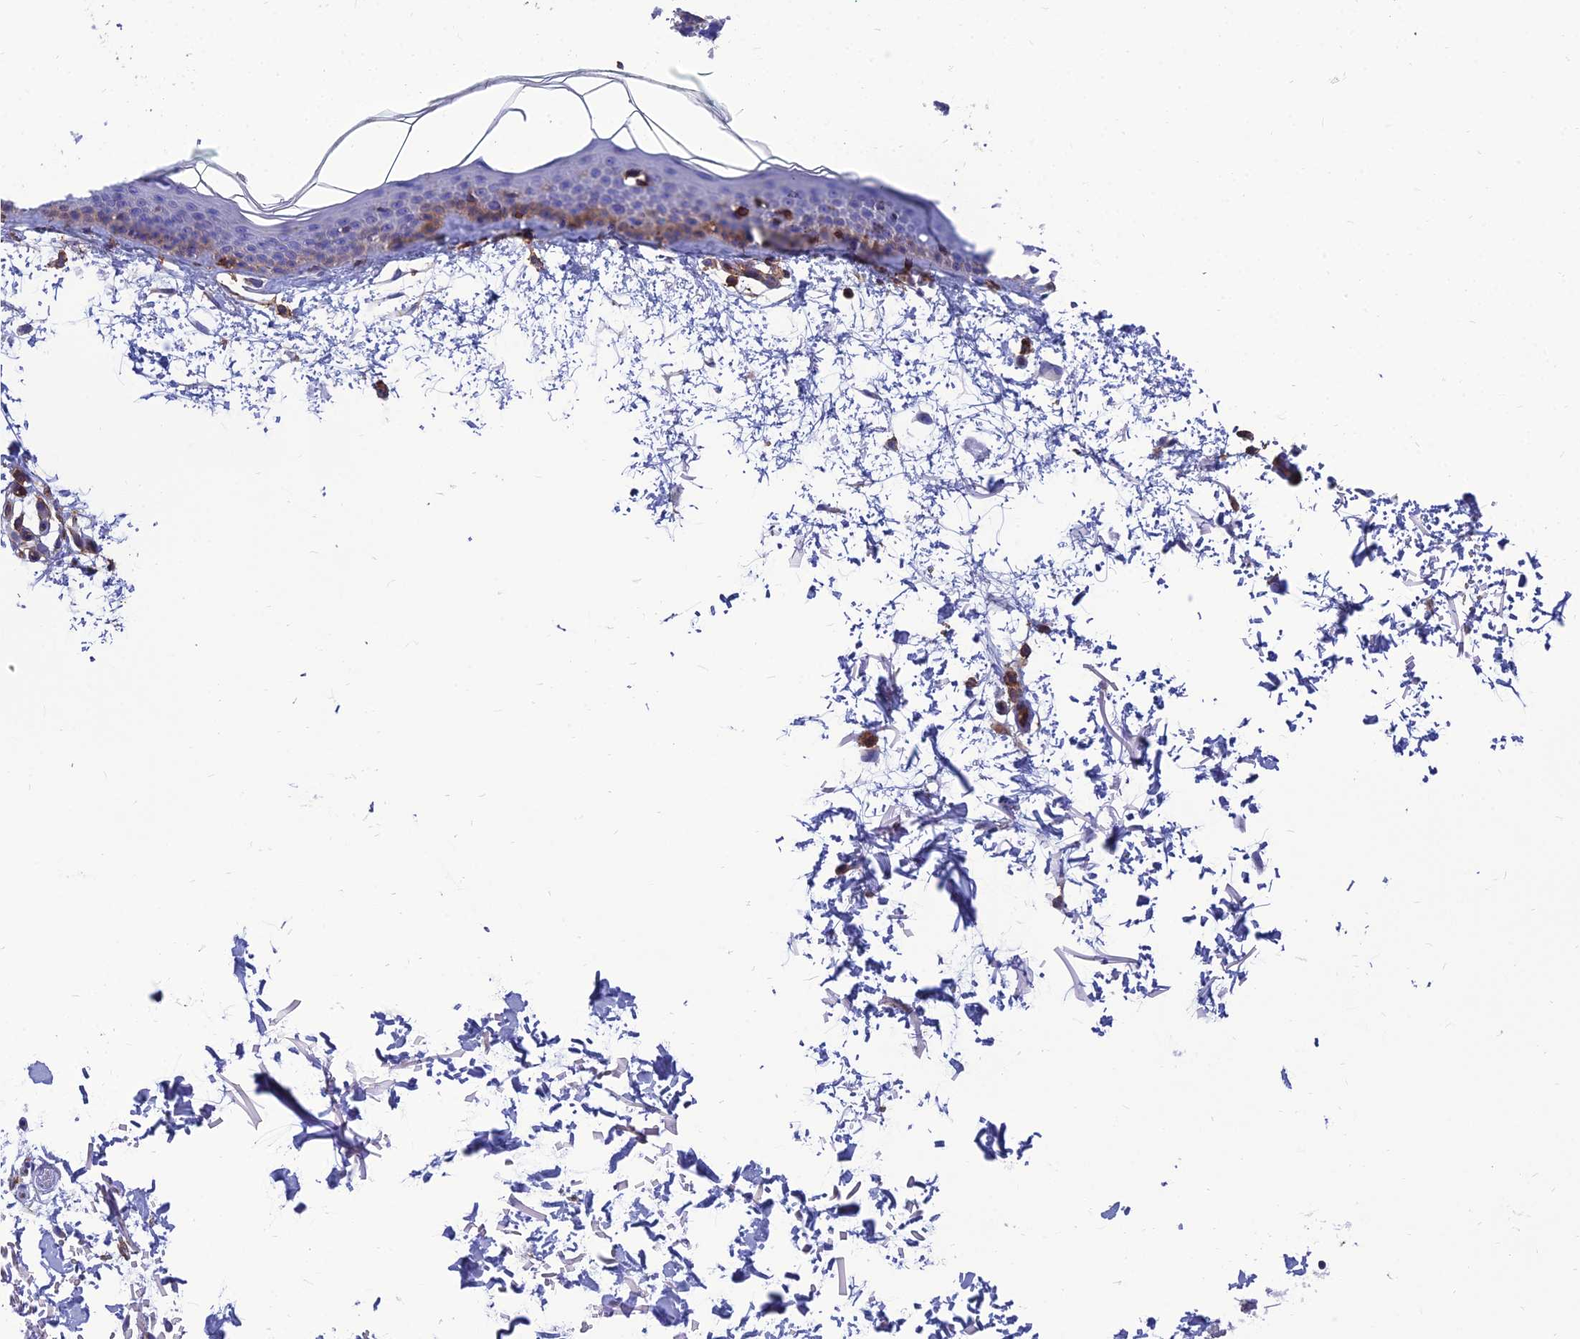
{"staining": {"intensity": "negative", "quantity": "none", "location": "none"}, "tissue": "skin", "cell_type": "Fibroblasts", "image_type": "normal", "snomed": [{"axis": "morphology", "description": "Normal tissue, NOS"}, {"axis": "topography", "description": "Skin"}], "caption": "A histopathology image of skin stained for a protein demonstrates no brown staining in fibroblasts.", "gene": "PPP1R18", "patient": {"sex": "male", "age": 66}}